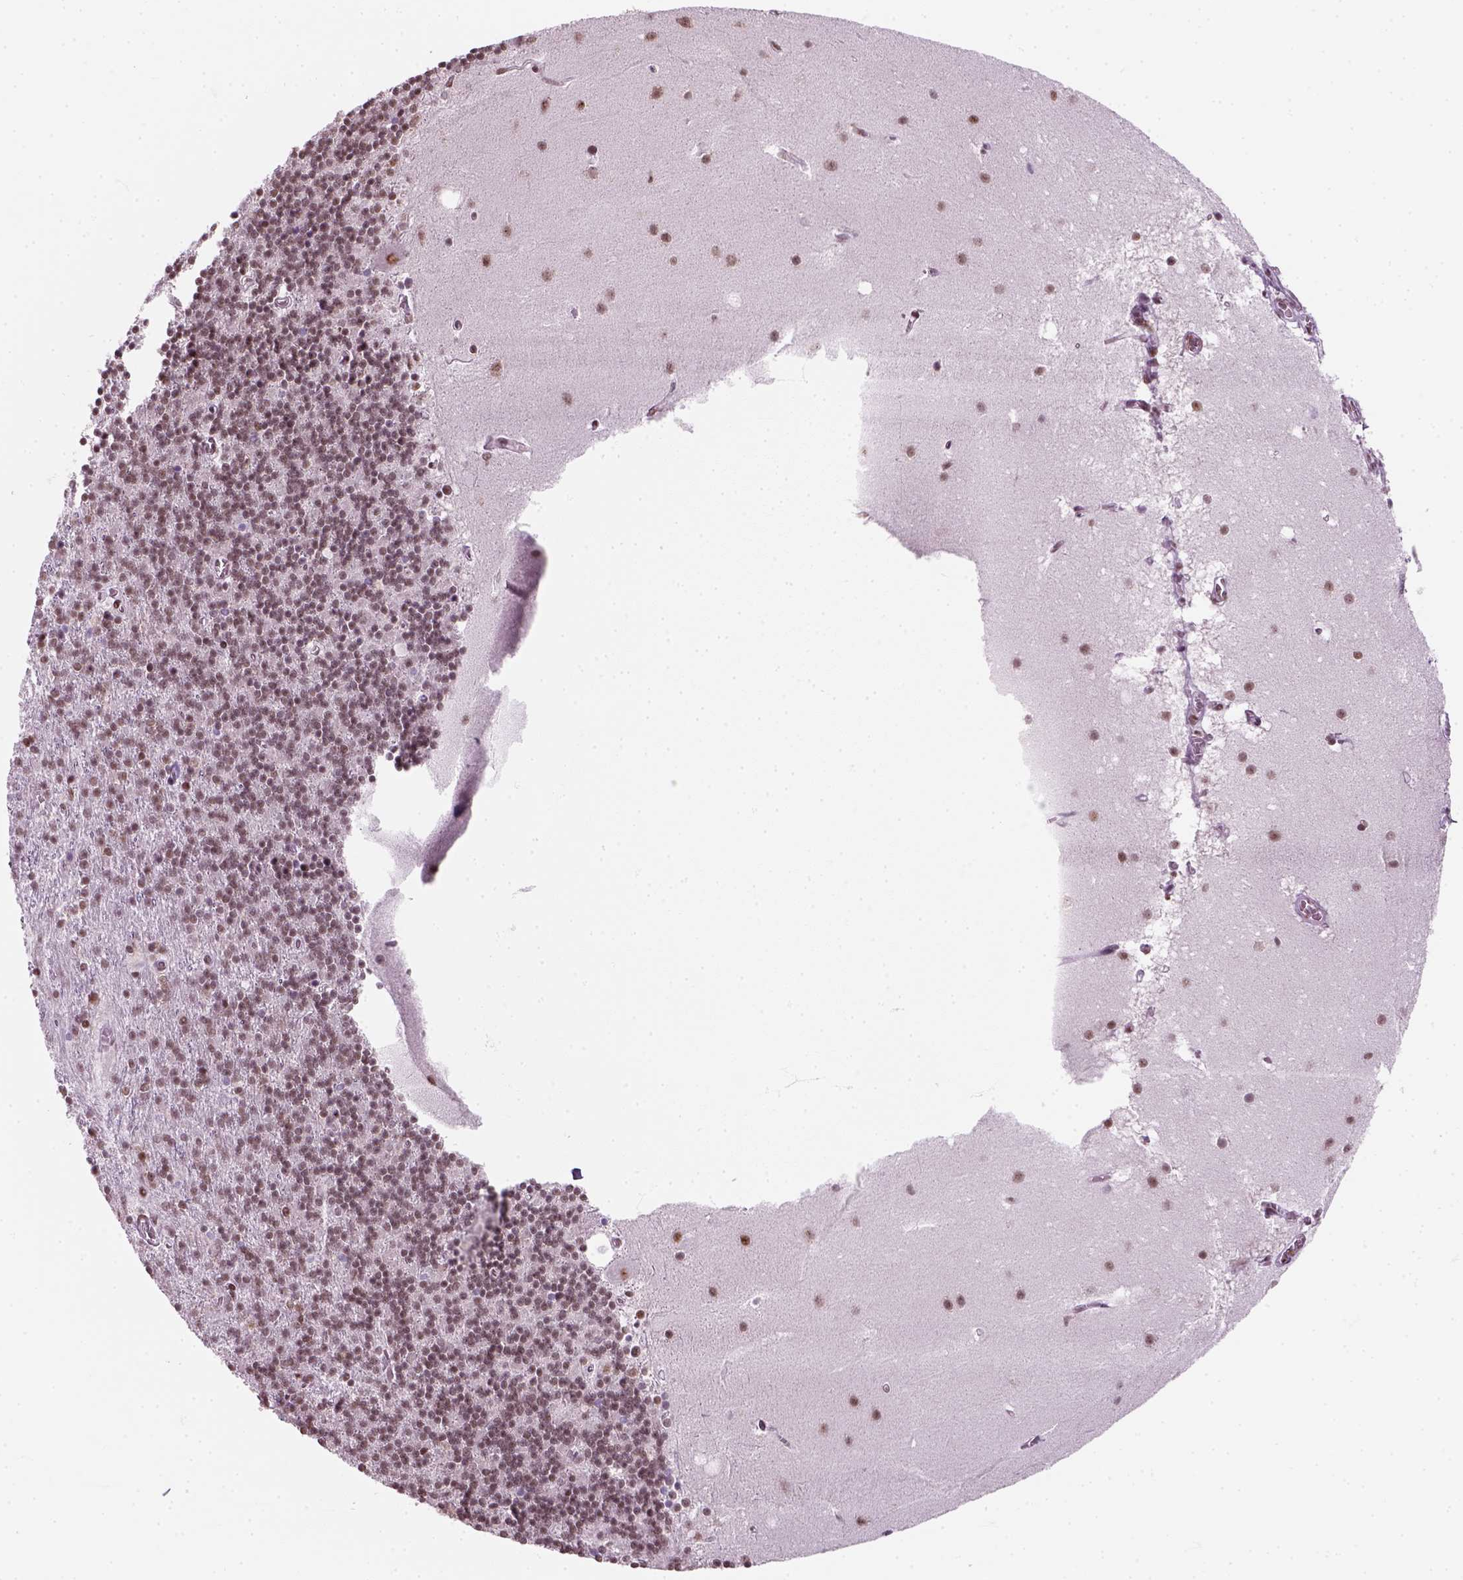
{"staining": {"intensity": "weak", "quantity": ">75%", "location": "nuclear"}, "tissue": "cerebellum", "cell_type": "Cells in granular layer", "image_type": "normal", "snomed": [{"axis": "morphology", "description": "Normal tissue, NOS"}, {"axis": "topography", "description": "Cerebellum"}], "caption": "Immunohistochemistry of benign human cerebellum exhibits low levels of weak nuclear positivity in about >75% of cells in granular layer.", "gene": "GTF2F1", "patient": {"sex": "male", "age": 70}}